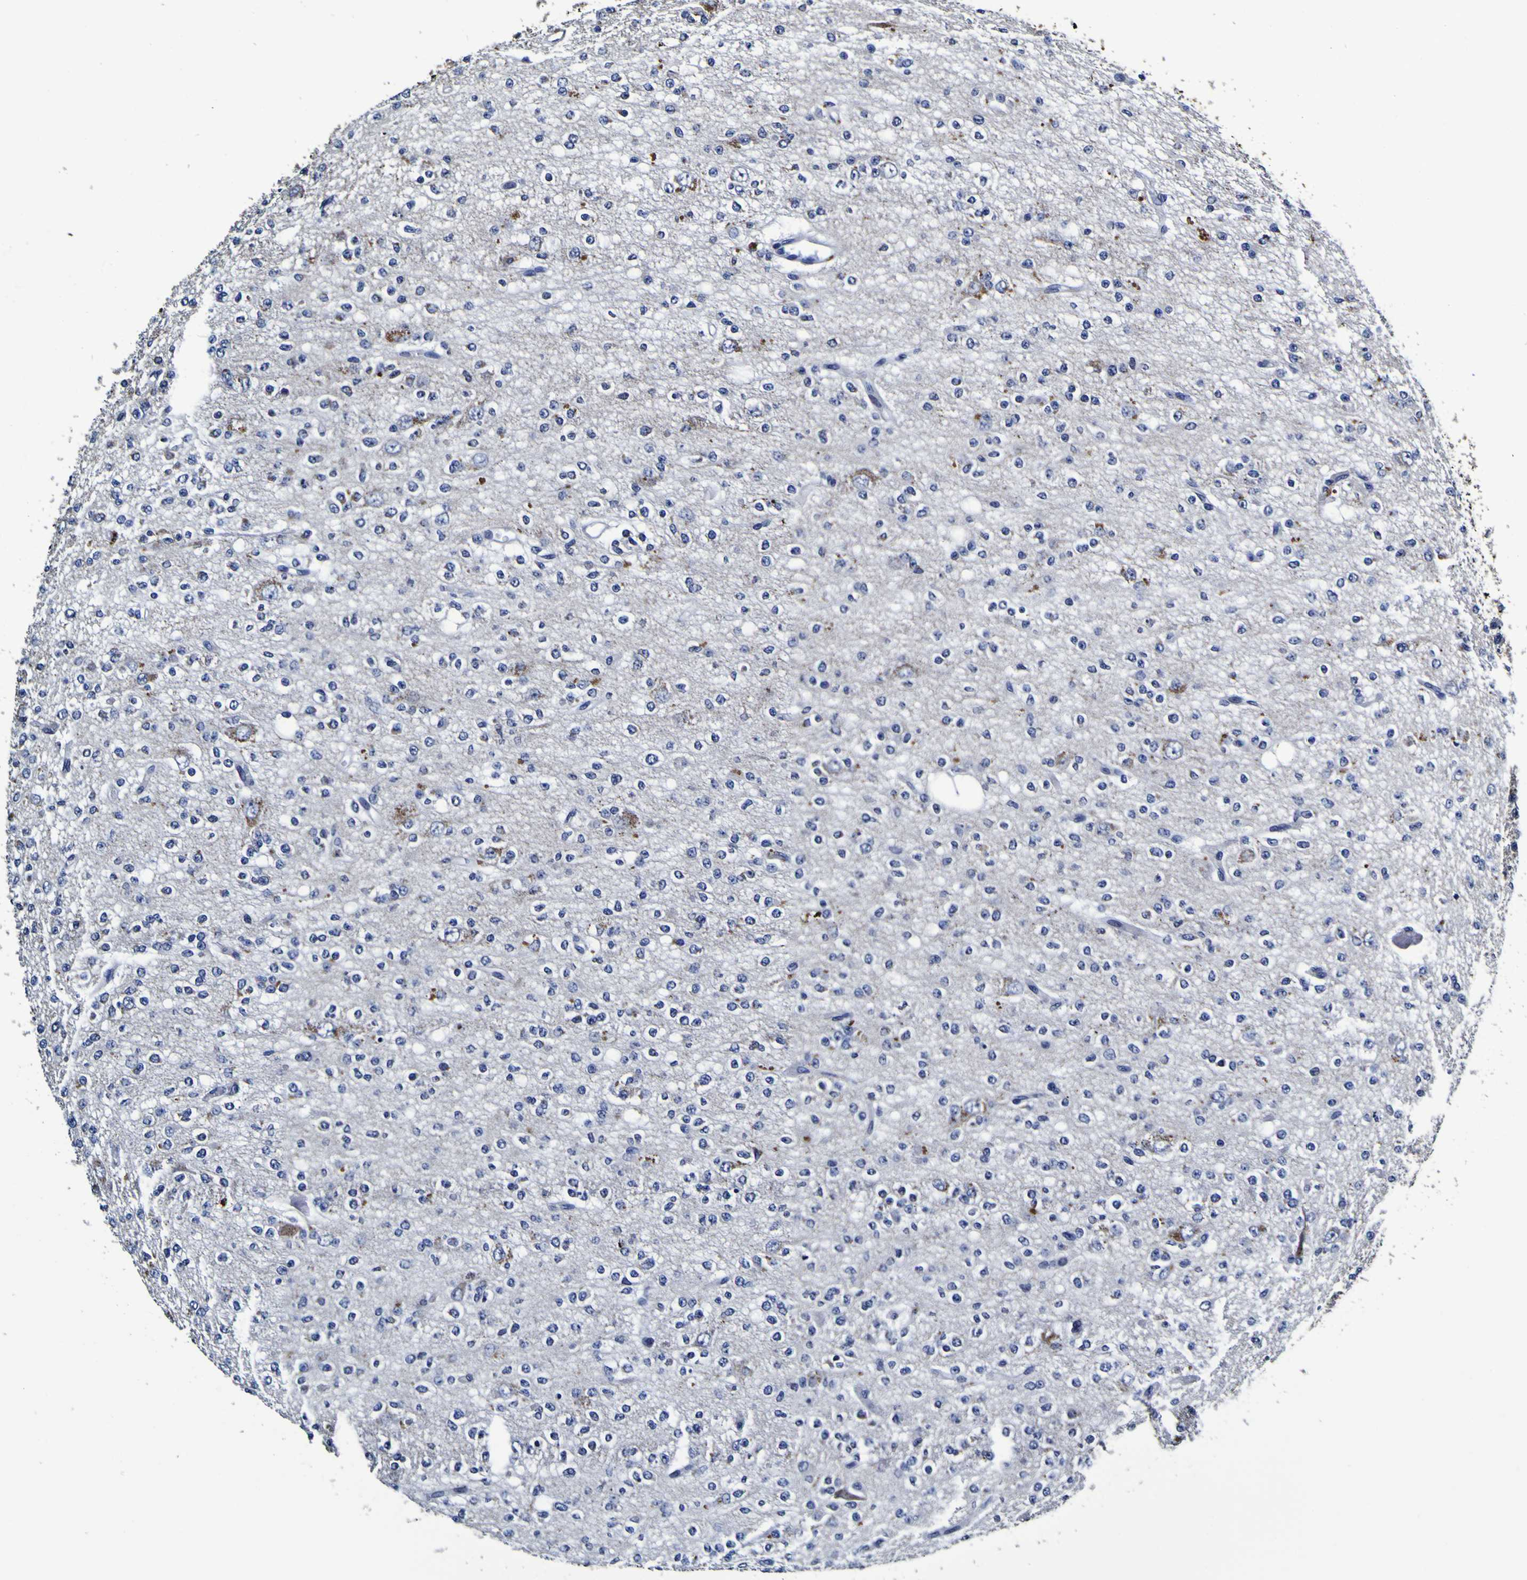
{"staining": {"intensity": "negative", "quantity": "none", "location": "none"}, "tissue": "glioma", "cell_type": "Tumor cells", "image_type": "cancer", "snomed": [{"axis": "morphology", "description": "Glioma, malignant, Low grade"}, {"axis": "topography", "description": "Brain"}], "caption": "Tumor cells show no significant positivity in malignant low-grade glioma.", "gene": "PANK4", "patient": {"sex": "male", "age": 38}}